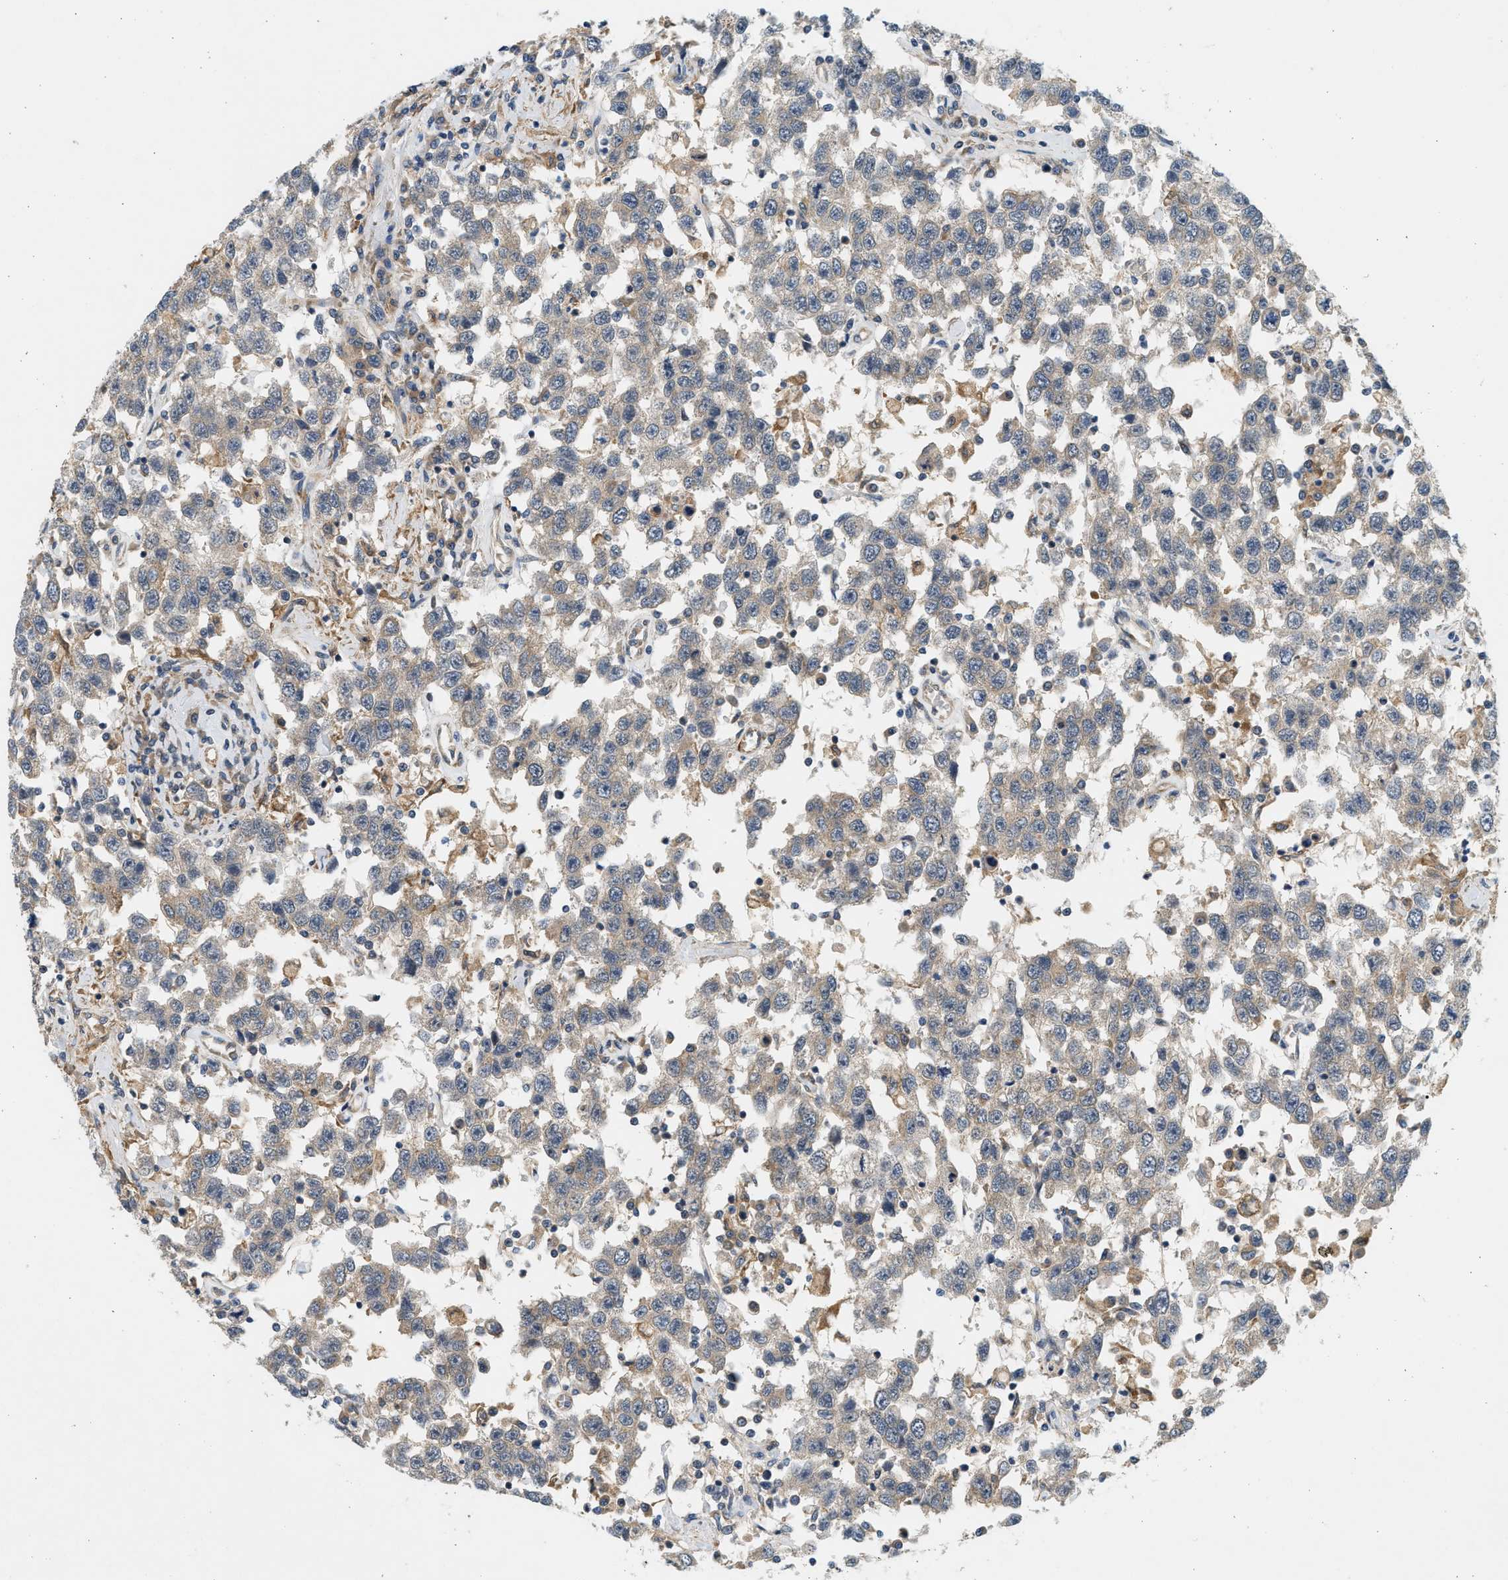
{"staining": {"intensity": "weak", "quantity": "25%-75%", "location": "cytoplasmic/membranous"}, "tissue": "testis cancer", "cell_type": "Tumor cells", "image_type": "cancer", "snomed": [{"axis": "morphology", "description": "Seminoma, NOS"}, {"axis": "topography", "description": "Testis"}], "caption": "A brown stain highlights weak cytoplasmic/membranous expression of a protein in testis seminoma tumor cells. (Stains: DAB (3,3'-diaminobenzidine) in brown, nuclei in blue, Microscopy: brightfield microscopy at high magnification).", "gene": "KDELR2", "patient": {"sex": "male", "age": 41}}